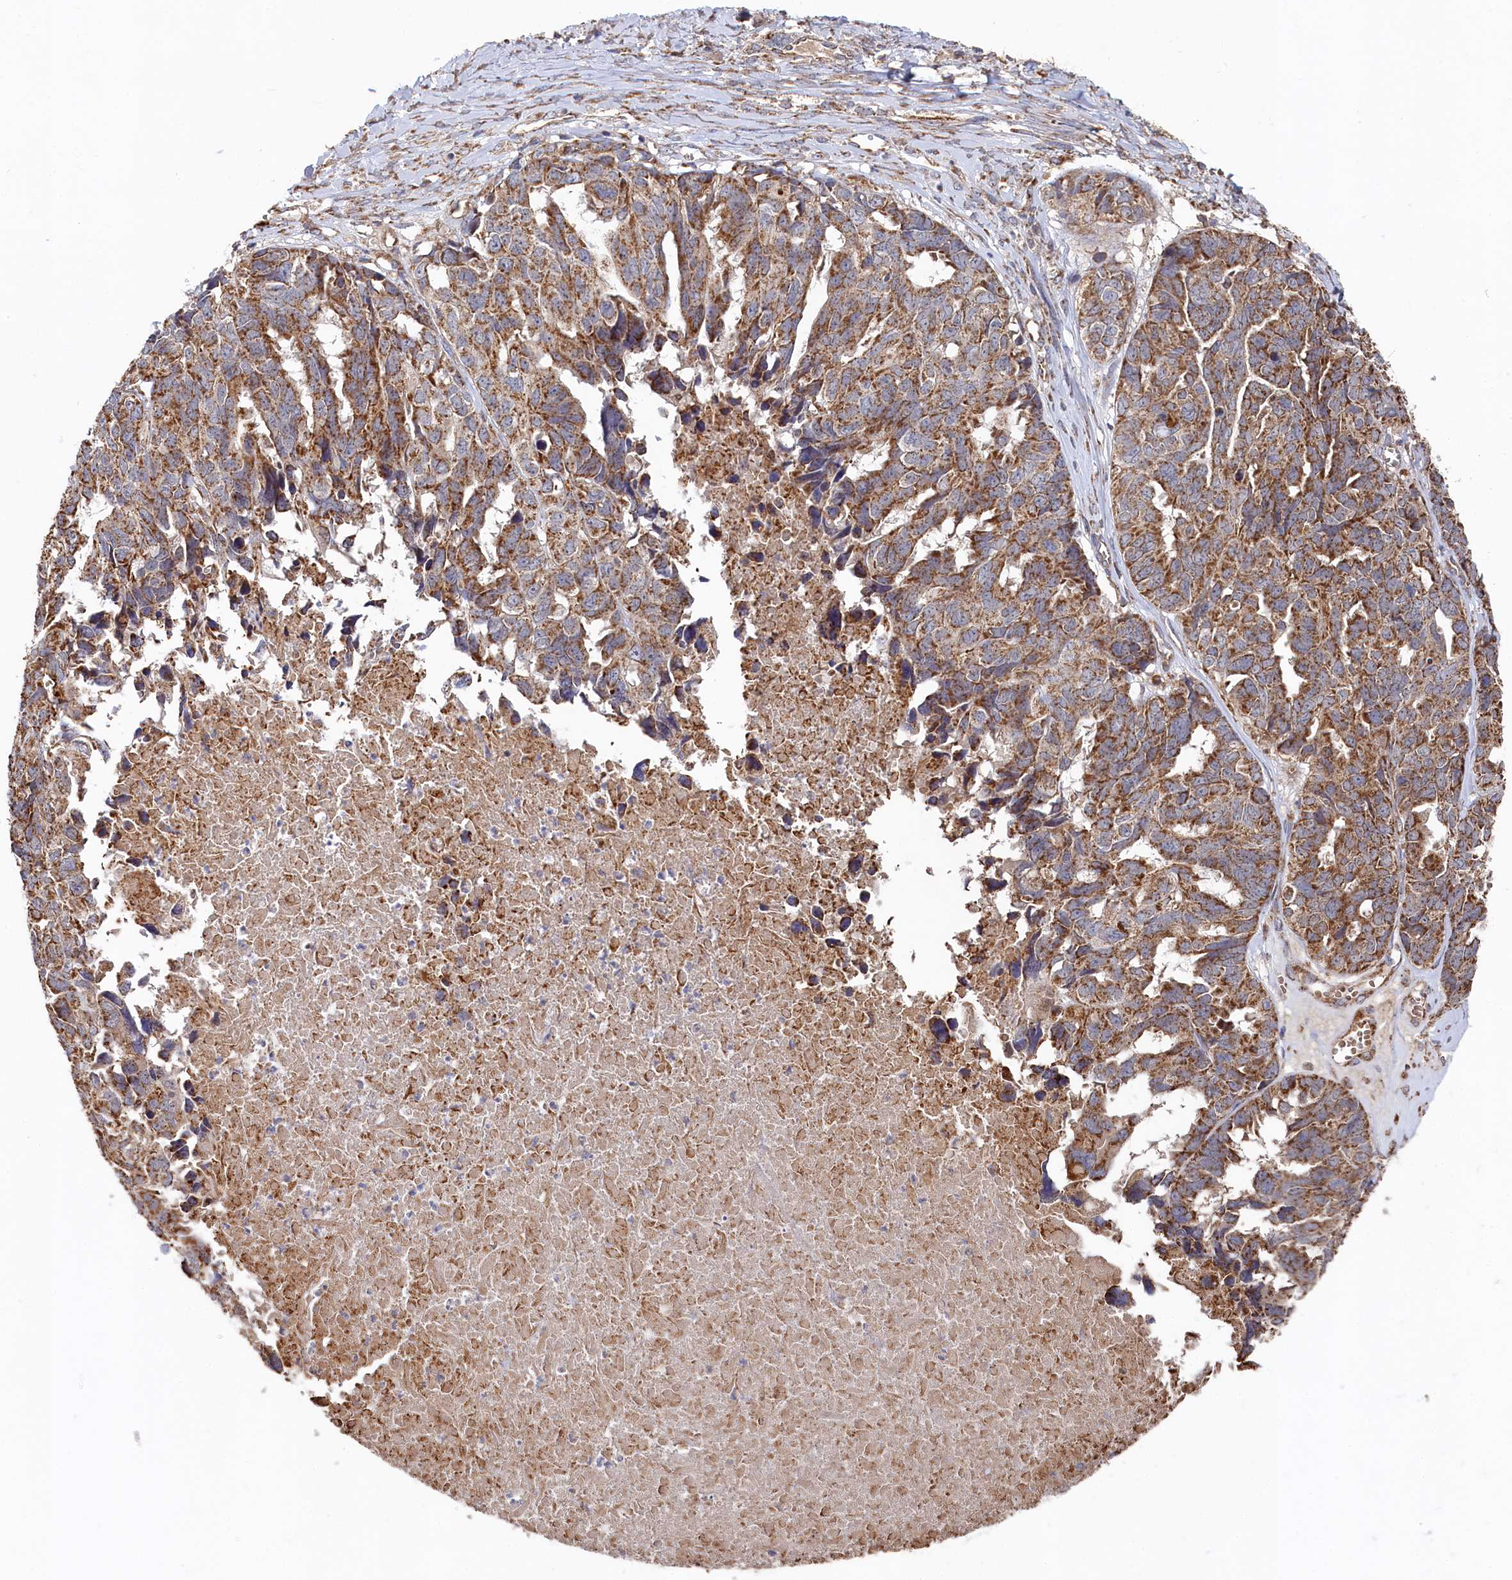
{"staining": {"intensity": "moderate", "quantity": ">75%", "location": "cytoplasmic/membranous"}, "tissue": "ovarian cancer", "cell_type": "Tumor cells", "image_type": "cancer", "snomed": [{"axis": "morphology", "description": "Cystadenocarcinoma, serous, NOS"}, {"axis": "topography", "description": "Ovary"}], "caption": "Moderate cytoplasmic/membranous expression for a protein is present in about >75% of tumor cells of ovarian serous cystadenocarcinoma using immunohistochemistry (IHC).", "gene": "HAUS2", "patient": {"sex": "female", "age": 79}}